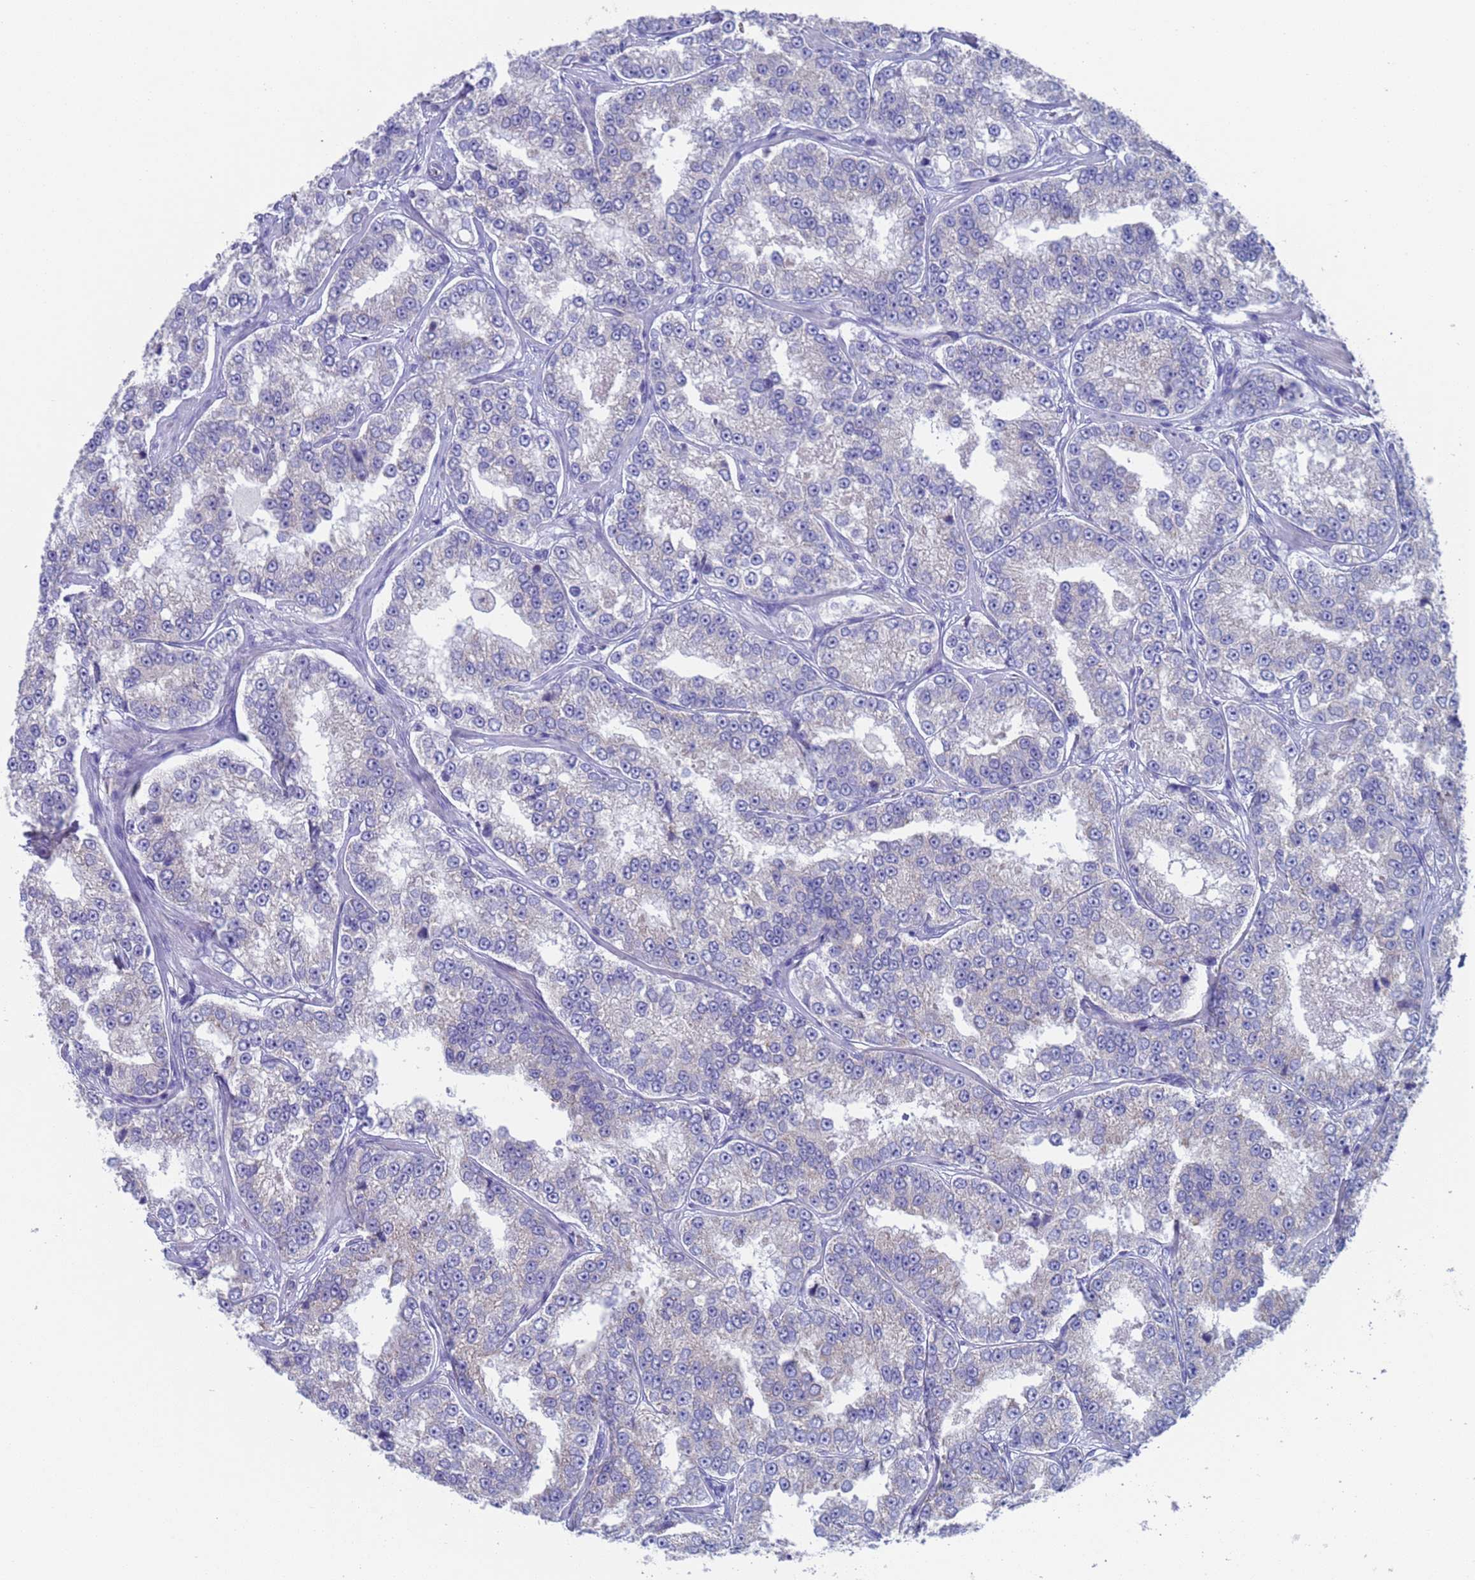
{"staining": {"intensity": "negative", "quantity": "none", "location": "none"}, "tissue": "prostate cancer", "cell_type": "Tumor cells", "image_type": "cancer", "snomed": [{"axis": "morphology", "description": "Normal tissue, NOS"}, {"axis": "morphology", "description": "Adenocarcinoma, High grade"}, {"axis": "topography", "description": "Prostate"}], "caption": "The immunohistochemistry (IHC) histopathology image has no significant staining in tumor cells of prostate cancer (high-grade adenocarcinoma) tissue.", "gene": "PET117", "patient": {"sex": "male", "age": 83}}